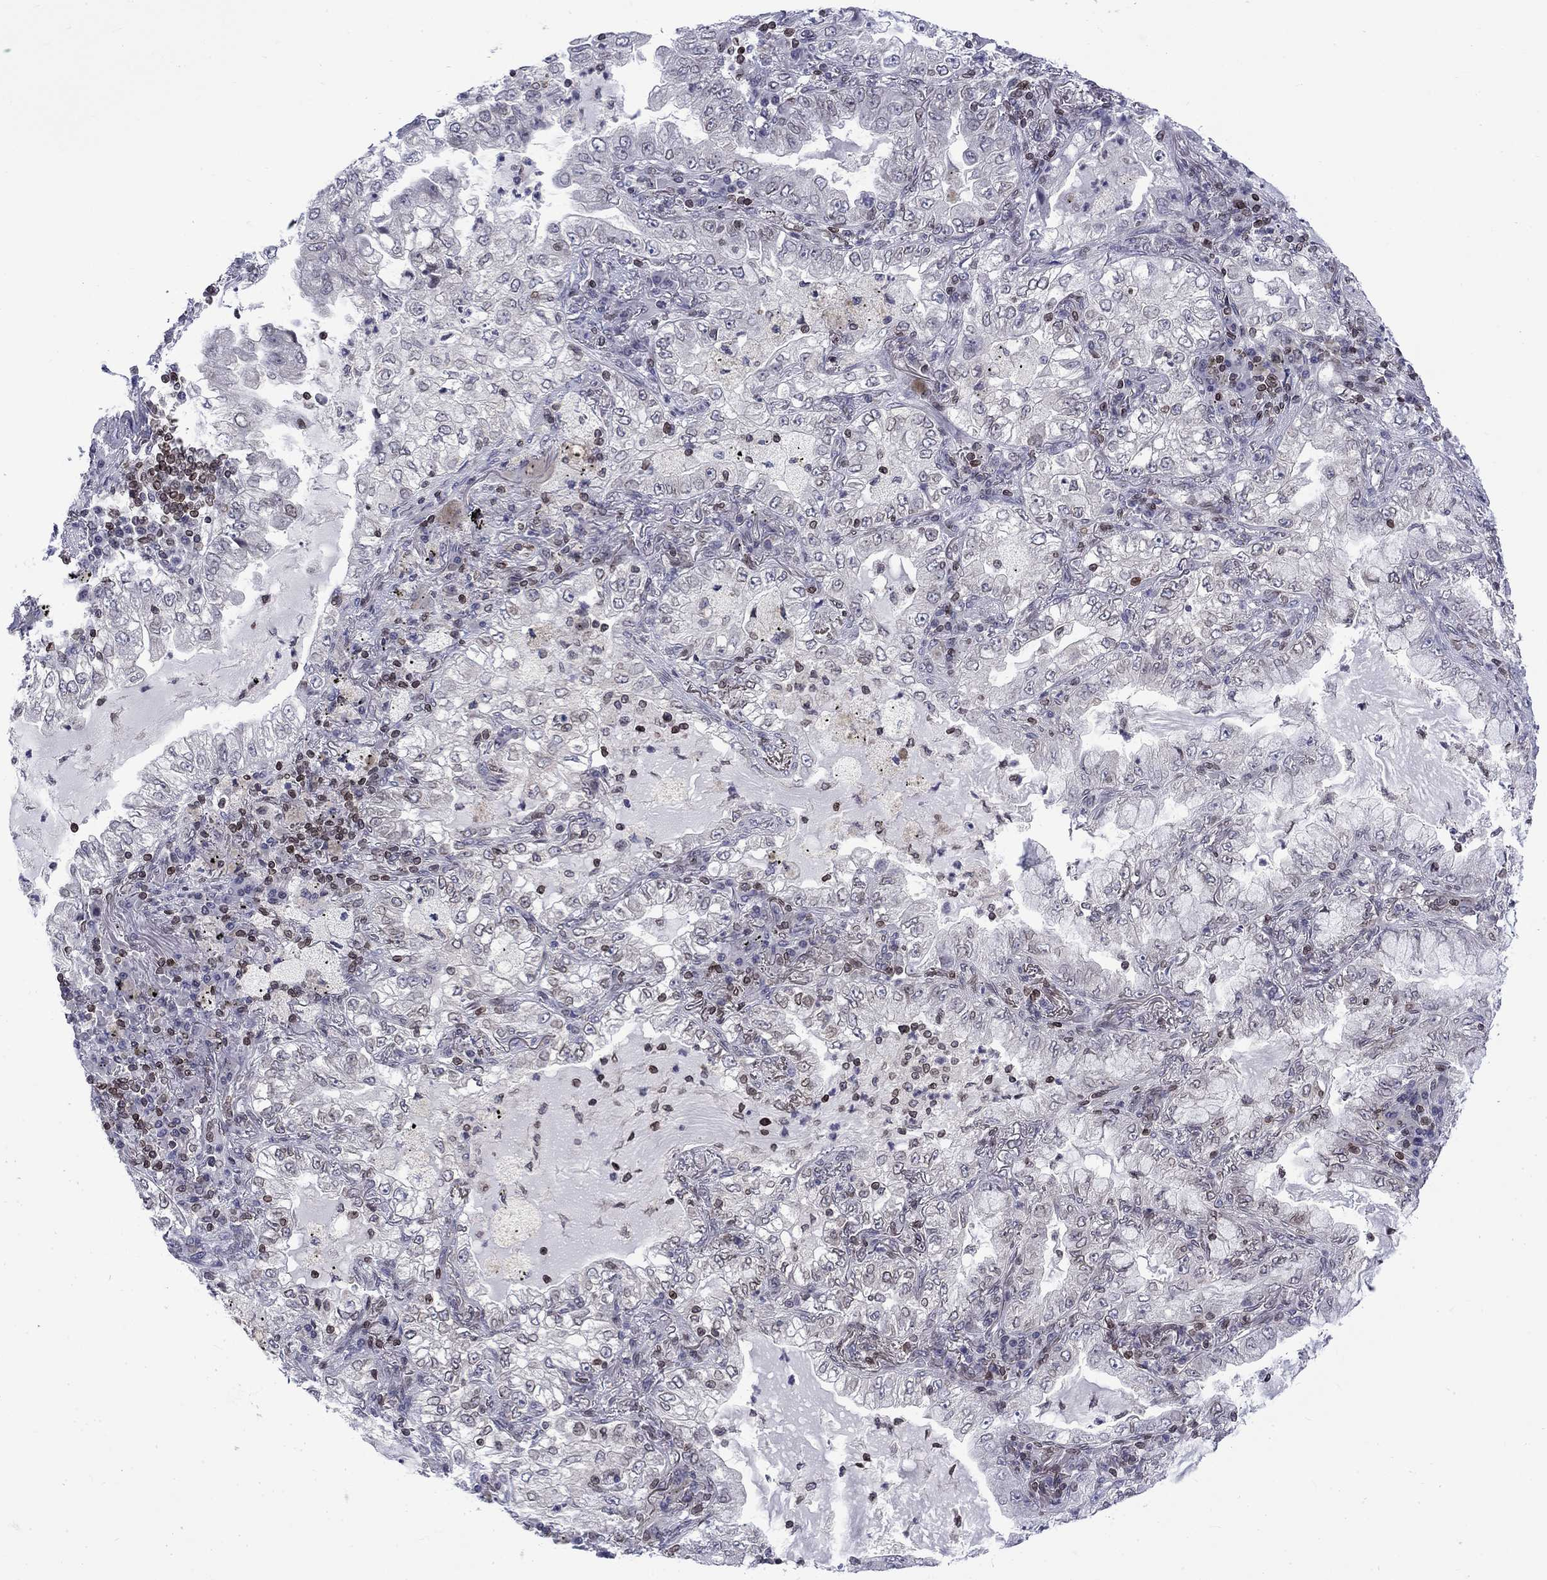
{"staining": {"intensity": "negative", "quantity": "none", "location": "none"}, "tissue": "lung cancer", "cell_type": "Tumor cells", "image_type": "cancer", "snomed": [{"axis": "morphology", "description": "Adenocarcinoma, NOS"}, {"axis": "topography", "description": "Lung"}], "caption": "Tumor cells are negative for protein expression in human lung cancer. The staining is performed using DAB (3,3'-diaminobenzidine) brown chromogen with nuclei counter-stained in using hematoxylin.", "gene": "SLA", "patient": {"sex": "female", "age": 73}}